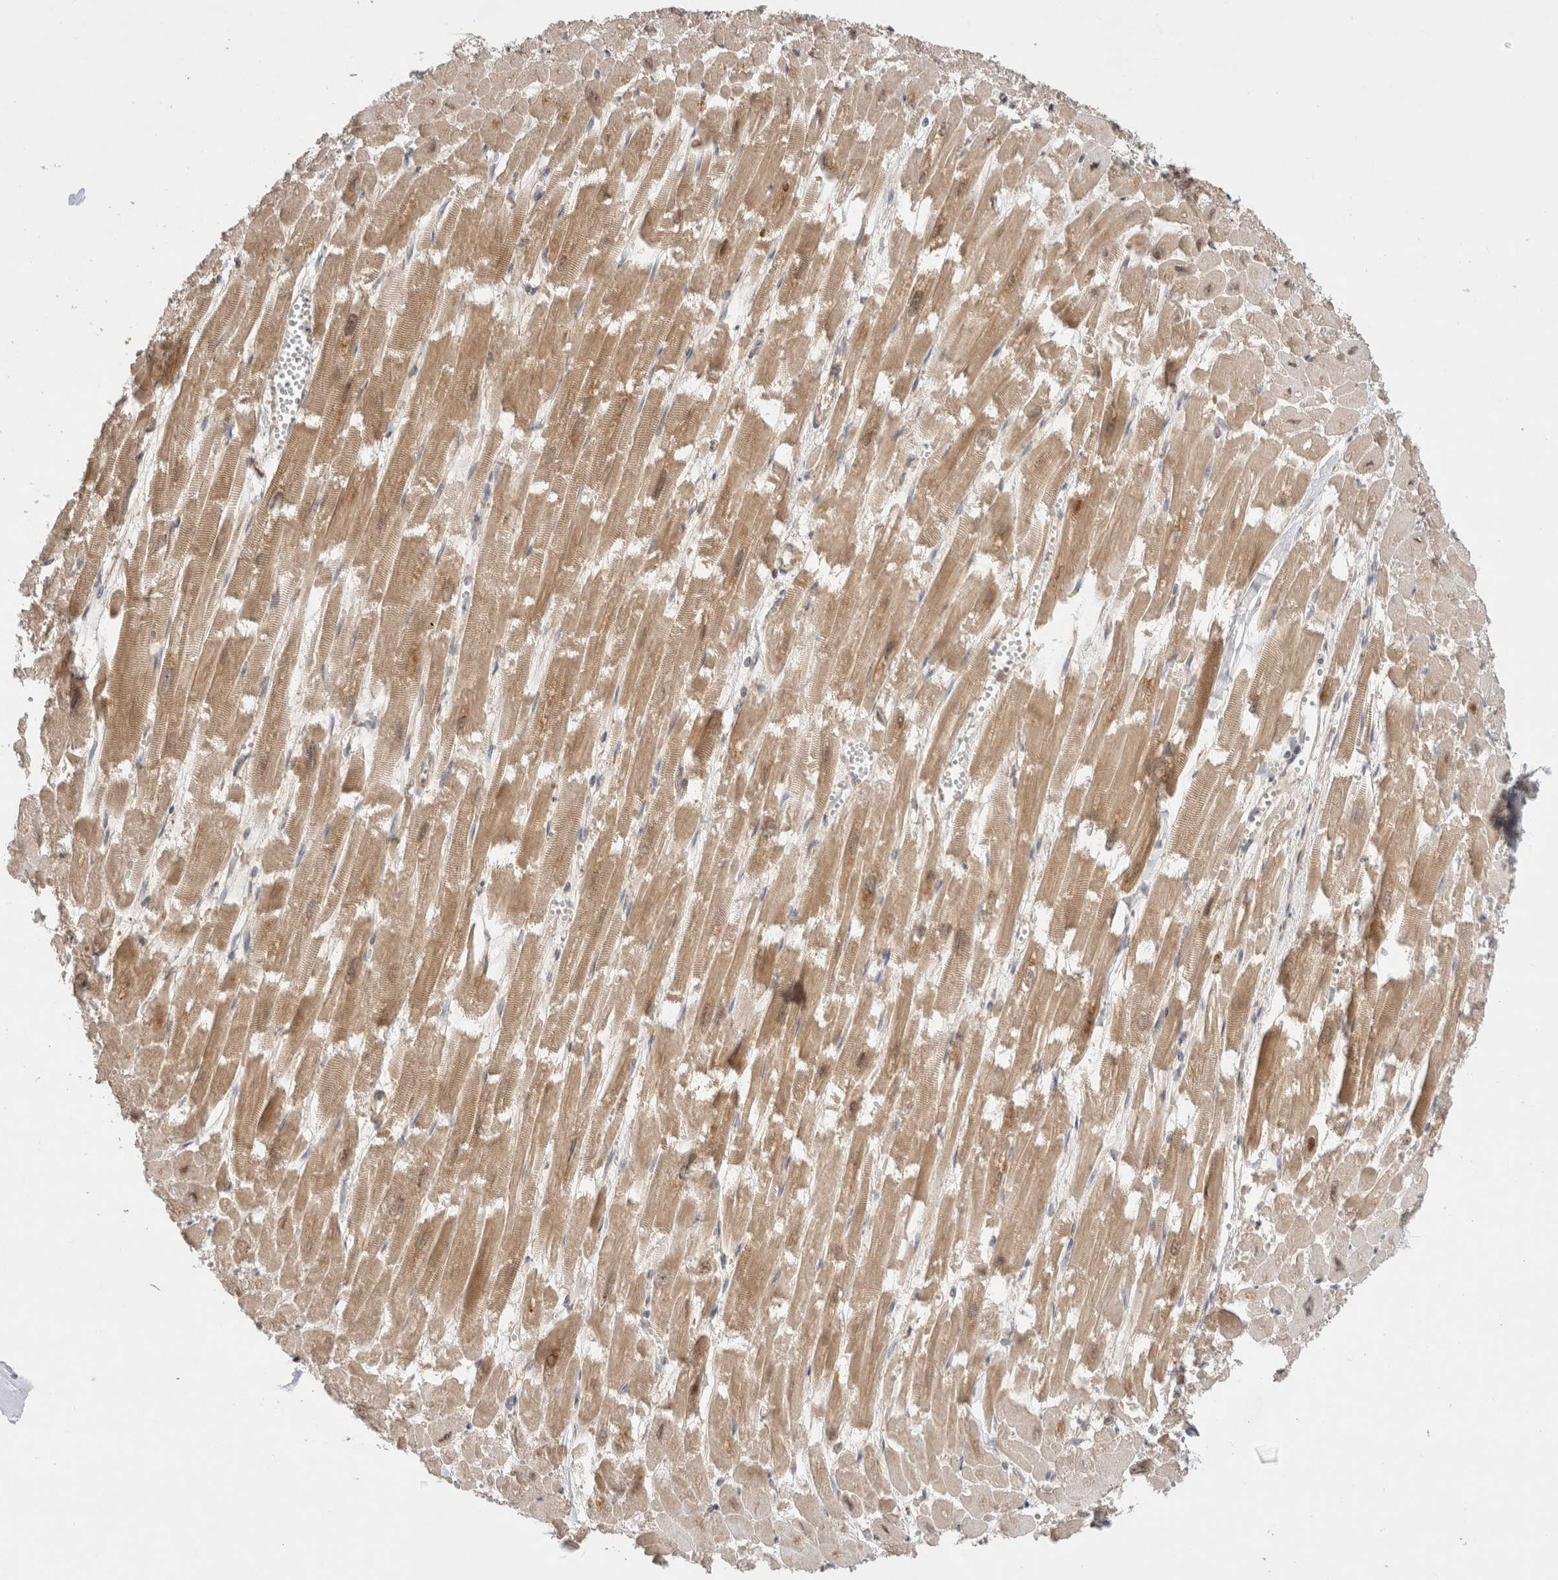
{"staining": {"intensity": "moderate", "quantity": ">75%", "location": "cytoplasmic/membranous"}, "tissue": "heart muscle", "cell_type": "Cardiomyocytes", "image_type": "normal", "snomed": [{"axis": "morphology", "description": "Normal tissue, NOS"}, {"axis": "topography", "description": "Heart"}], "caption": "Unremarkable heart muscle exhibits moderate cytoplasmic/membranous positivity in approximately >75% of cardiomyocytes, visualized by immunohistochemistry. The staining is performed using DAB brown chromogen to label protein expression. The nuclei are counter-stained blue using hematoxylin.", "gene": "VPS28", "patient": {"sex": "male", "age": 54}}